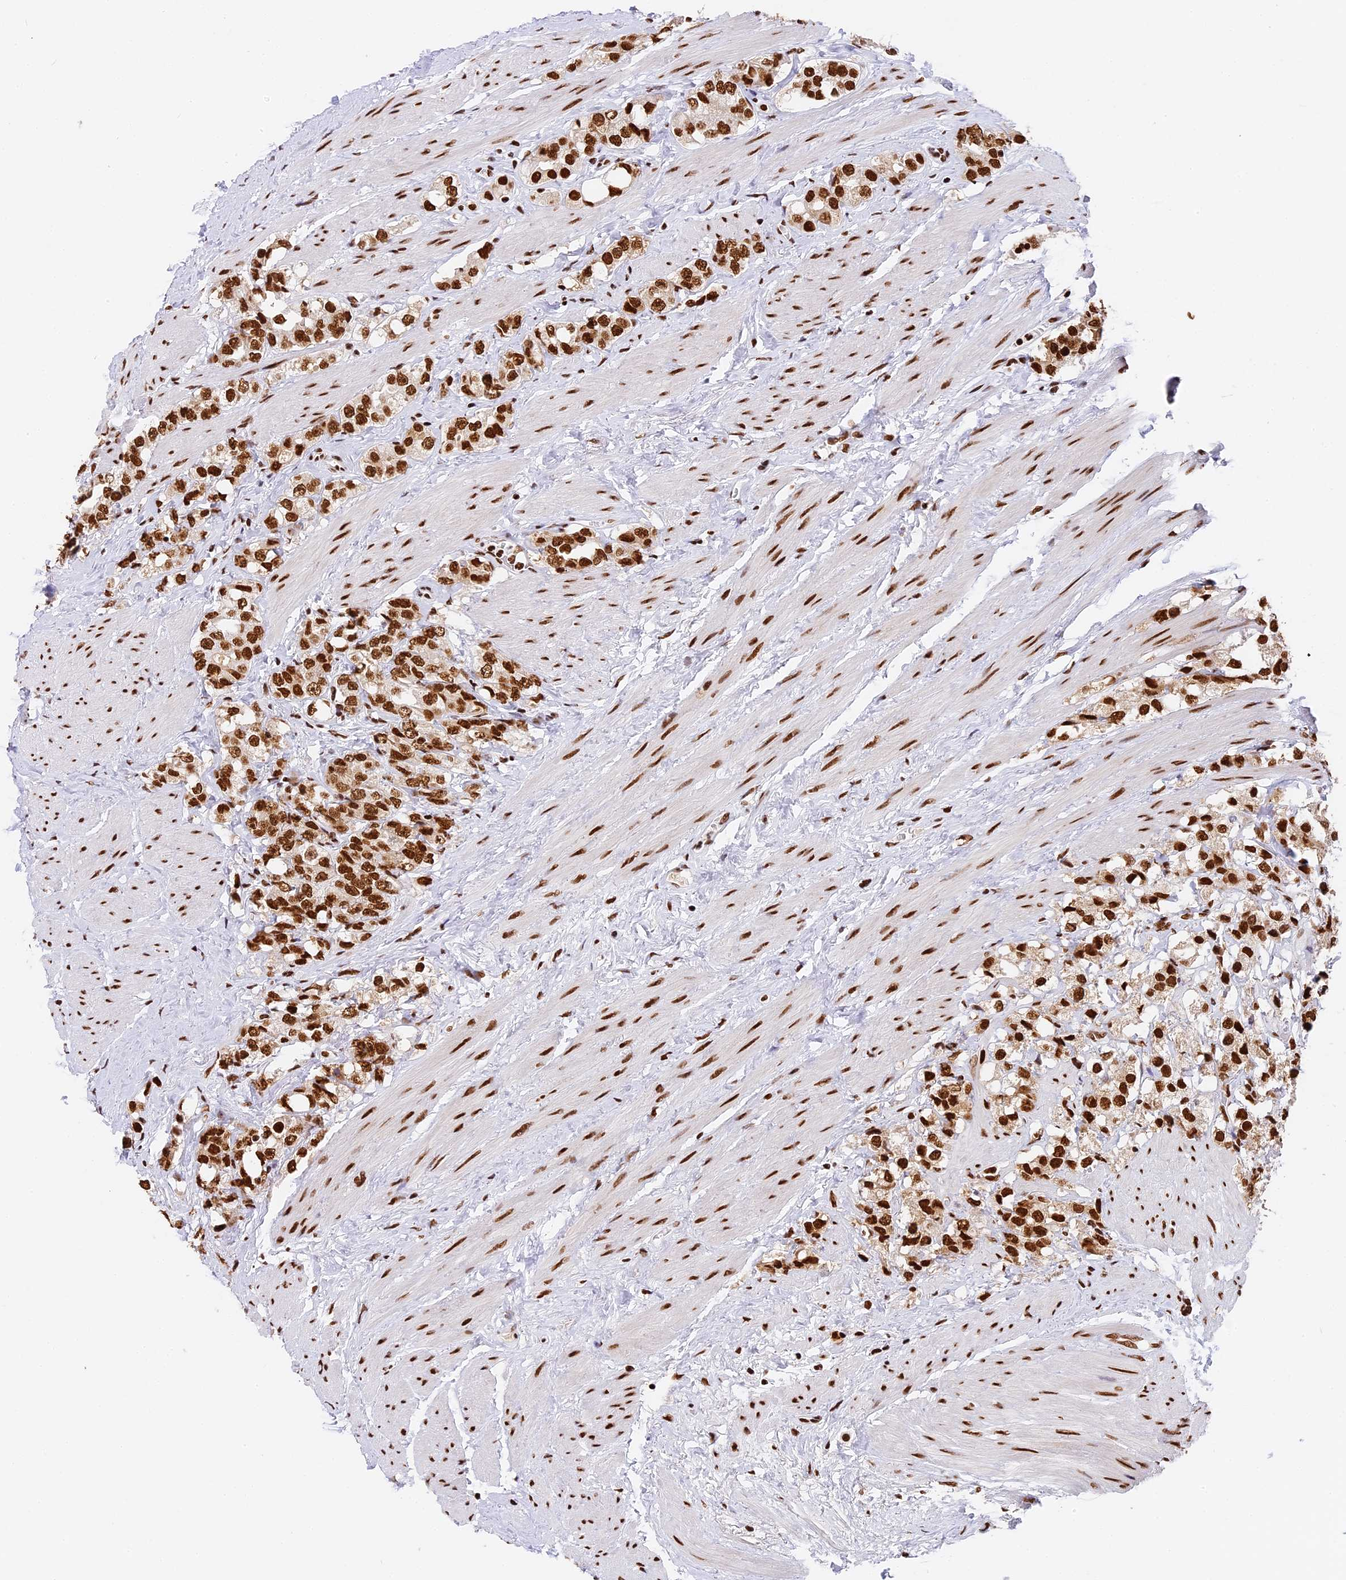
{"staining": {"intensity": "strong", "quantity": ">75%", "location": "nuclear"}, "tissue": "prostate cancer", "cell_type": "Tumor cells", "image_type": "cancer", "snomed": [{"axis": "morphology", "description": "Adenocarcinoma, NOS"}, {"axis": "topography", "description": "Prostate"}], "caption": "About >75% of tumor cells in human prostate cancer (adenocarcinoma) demonstrate strong nuclear protein expression as visualized by brown immunohistochemical staining.", "gene": "SBNO1", "patient": {"sex": "male", "age": 79}}